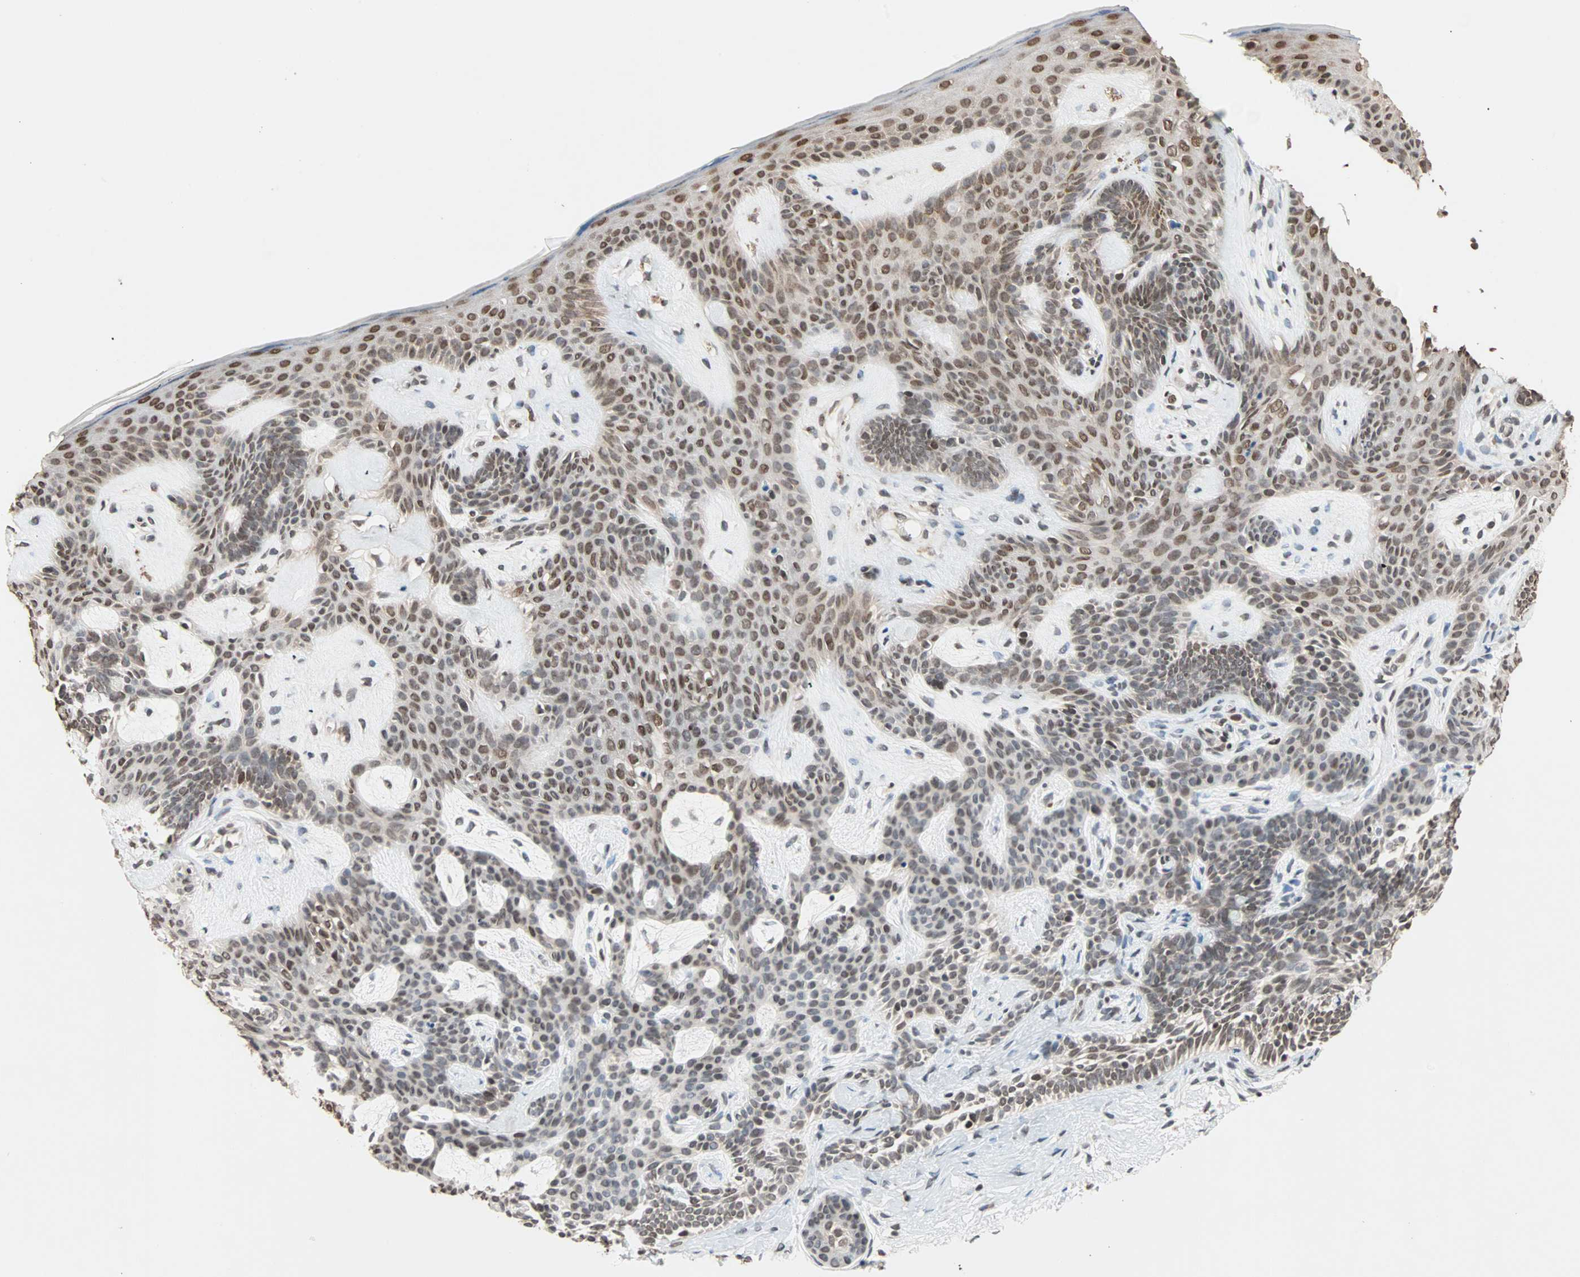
{"staining": {"intensity": "moderate", "quantity": ">75%", "location": "nuclear"}, "tissue": "skin cancer", "cell_type": "Tumor cells", "image_type": "cancer", "snomed": [{"axis": "morphology", "description": "Developmental malformation"}, {"axis": "morphology", "description": "Basal cell carcinoma"}, {"axis": "topography", "description": "Skin"}], "caption": "A micrograph showing moderate nuclear positivity in about >75% of tumor cells in basal cell carcinoma (skin), as visualized by brown immunohistochemical staining.", "gene": "DAZAP1", "patient": {"sex": "female", "age": 62}}